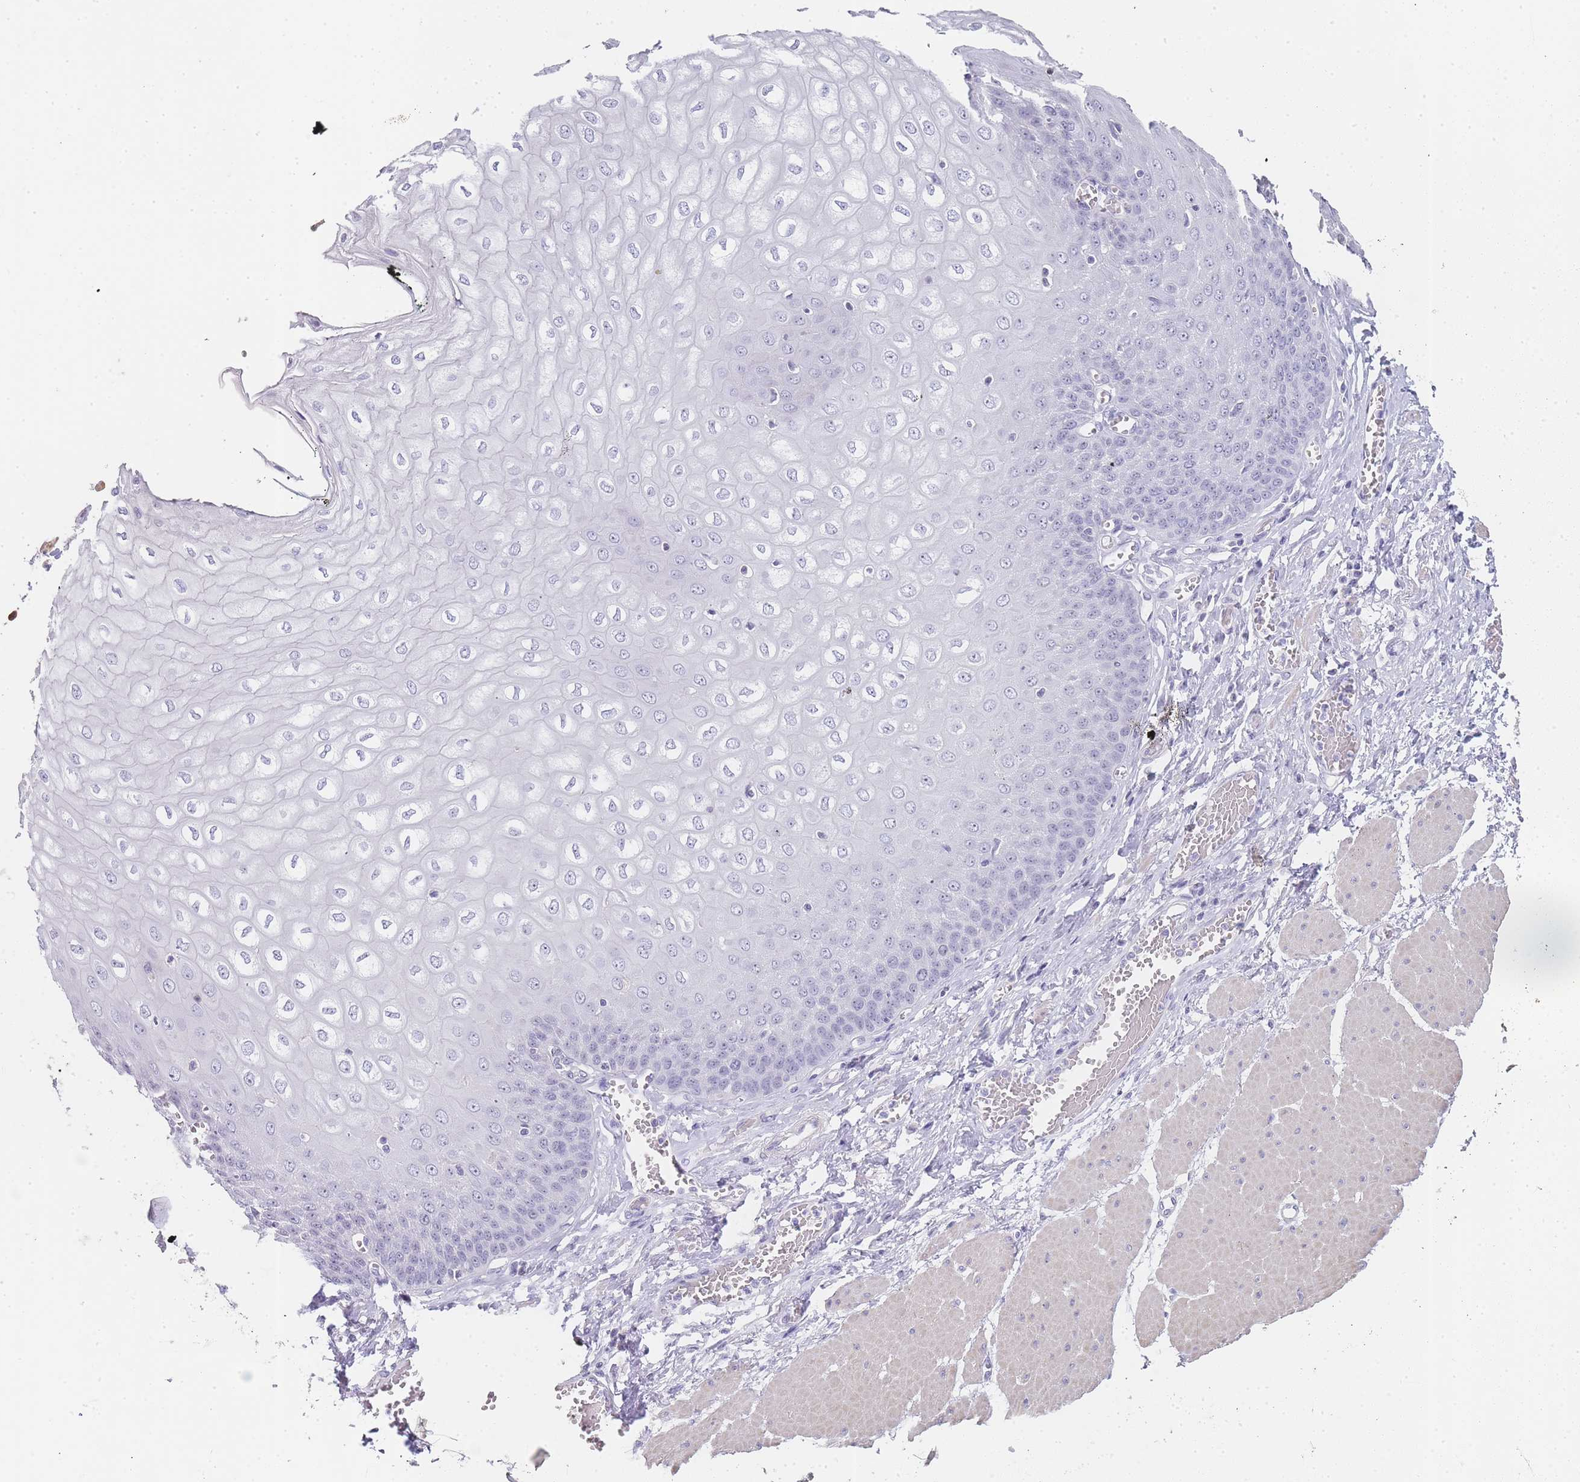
{"staining": {"intensity": "weak", "quantity": "<25%", "location": "nuclear"}, "tissue": "esophagus", "cell_type": "Squamous epithelial cells", "image_type": "normal", "snomed": [{"axis": "morphology", "description": "Normal tissue, NOS"}, {"axis": "topography", "description": "Esophagus"}], "caption": "A high-resolution photomicrograph shows immunohistochemistry staining of unremarkable esophagus, which reveals no significant staining in squamous epithelial cells.", "gene": "NOP14", "patient": {"sex": "male", "age": 60}}